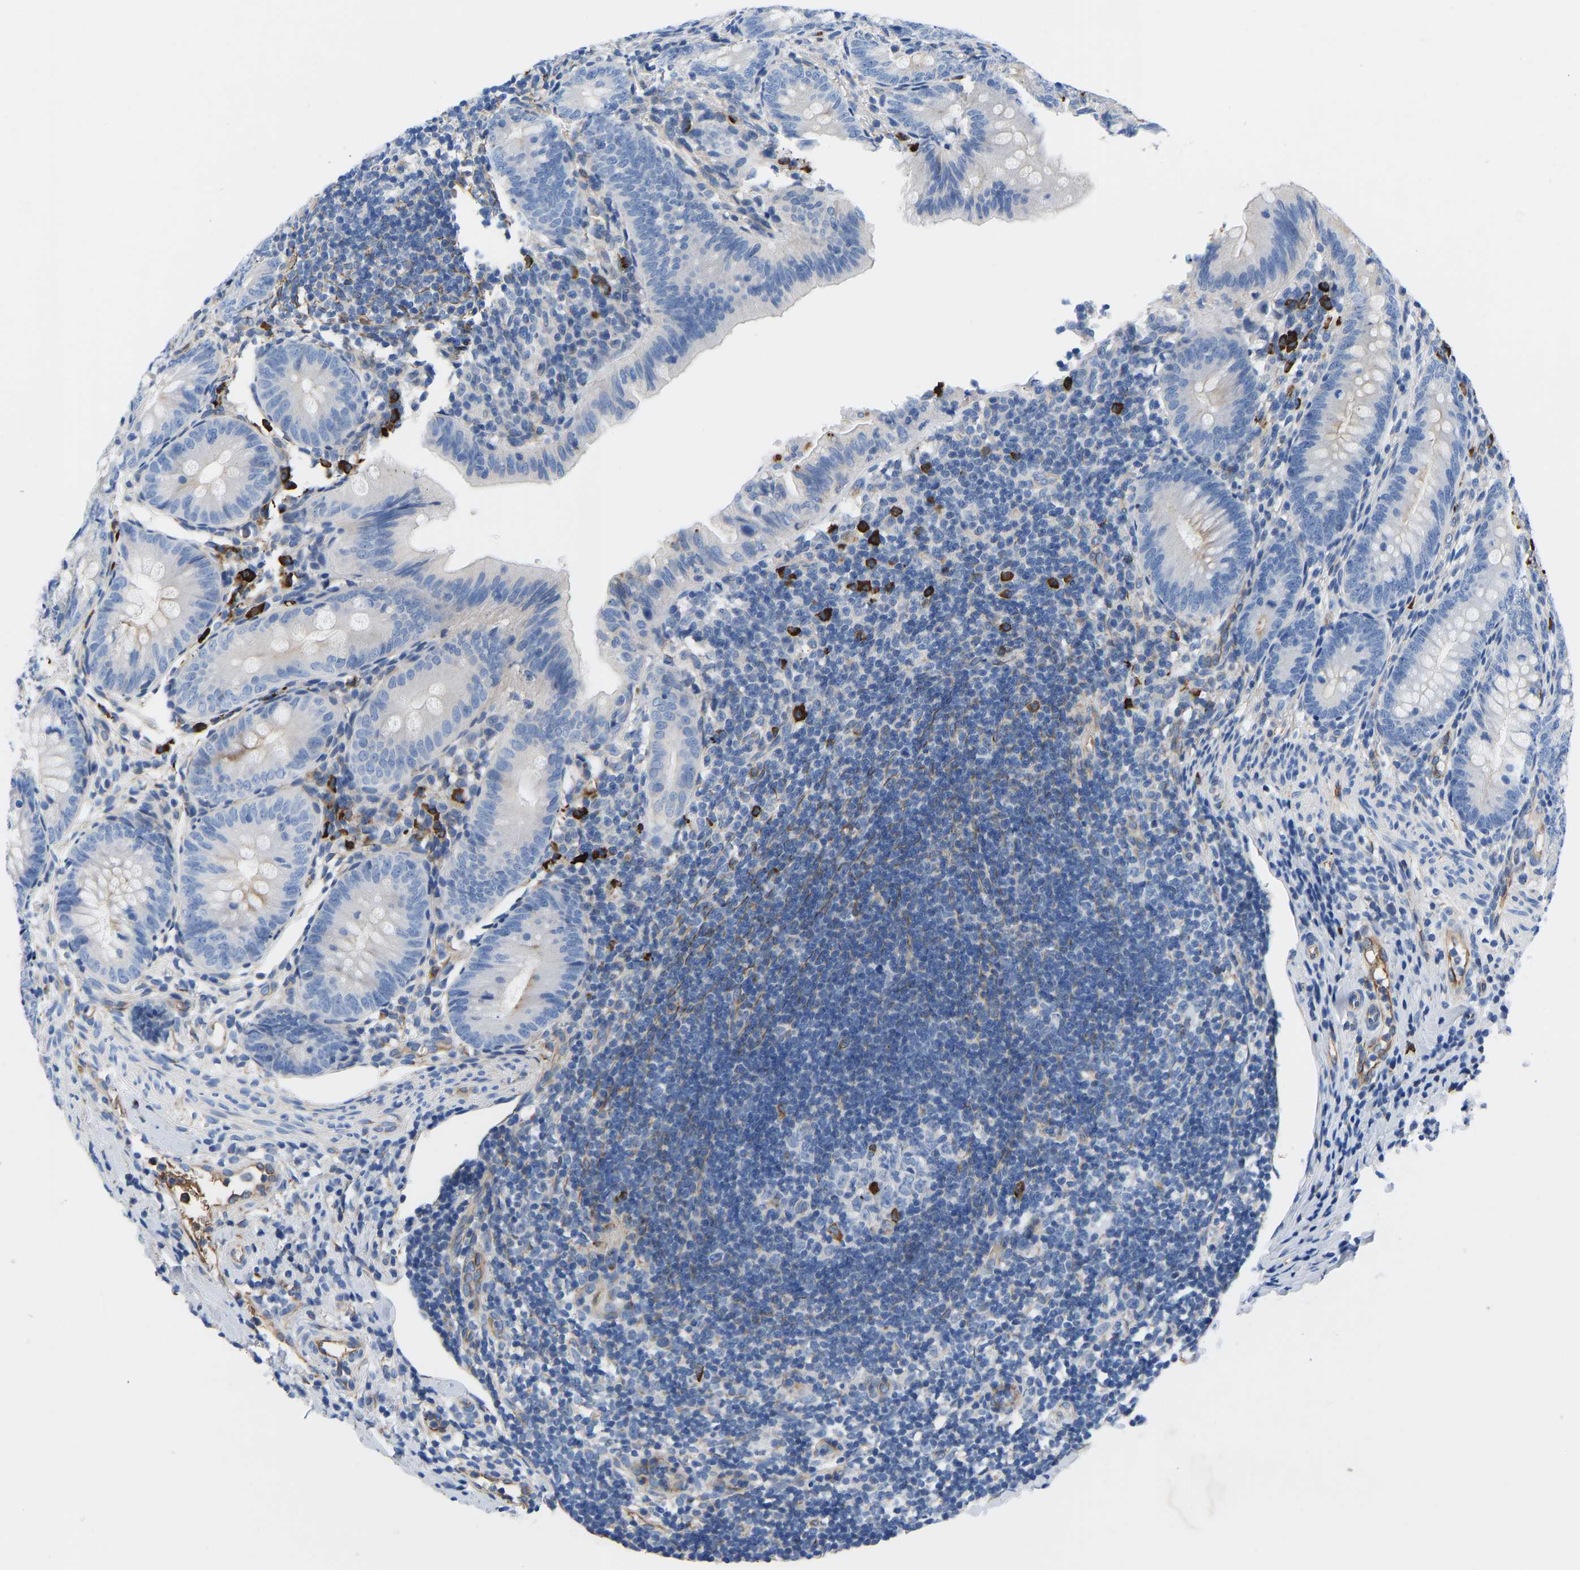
{"staining": {"intensity": "weak", "quantity": "25%-75%", "location": "cytoplasmic/membranous"}, "tissue": "appendix", "cell_type": "Glandular cells", "image_type": "normal", "snomed": [{"axis": "morphology", "description": "Normal tissue, NOS"}, {"axis": "topography", "description": "Appendix"}], "caption": "A brown stain labels weak cytoplasmic/membranous expression of a protein in glandular cells of benign appendix.", "gene": "HSPG2", "patient": {"sex": "male", "age": 1}}